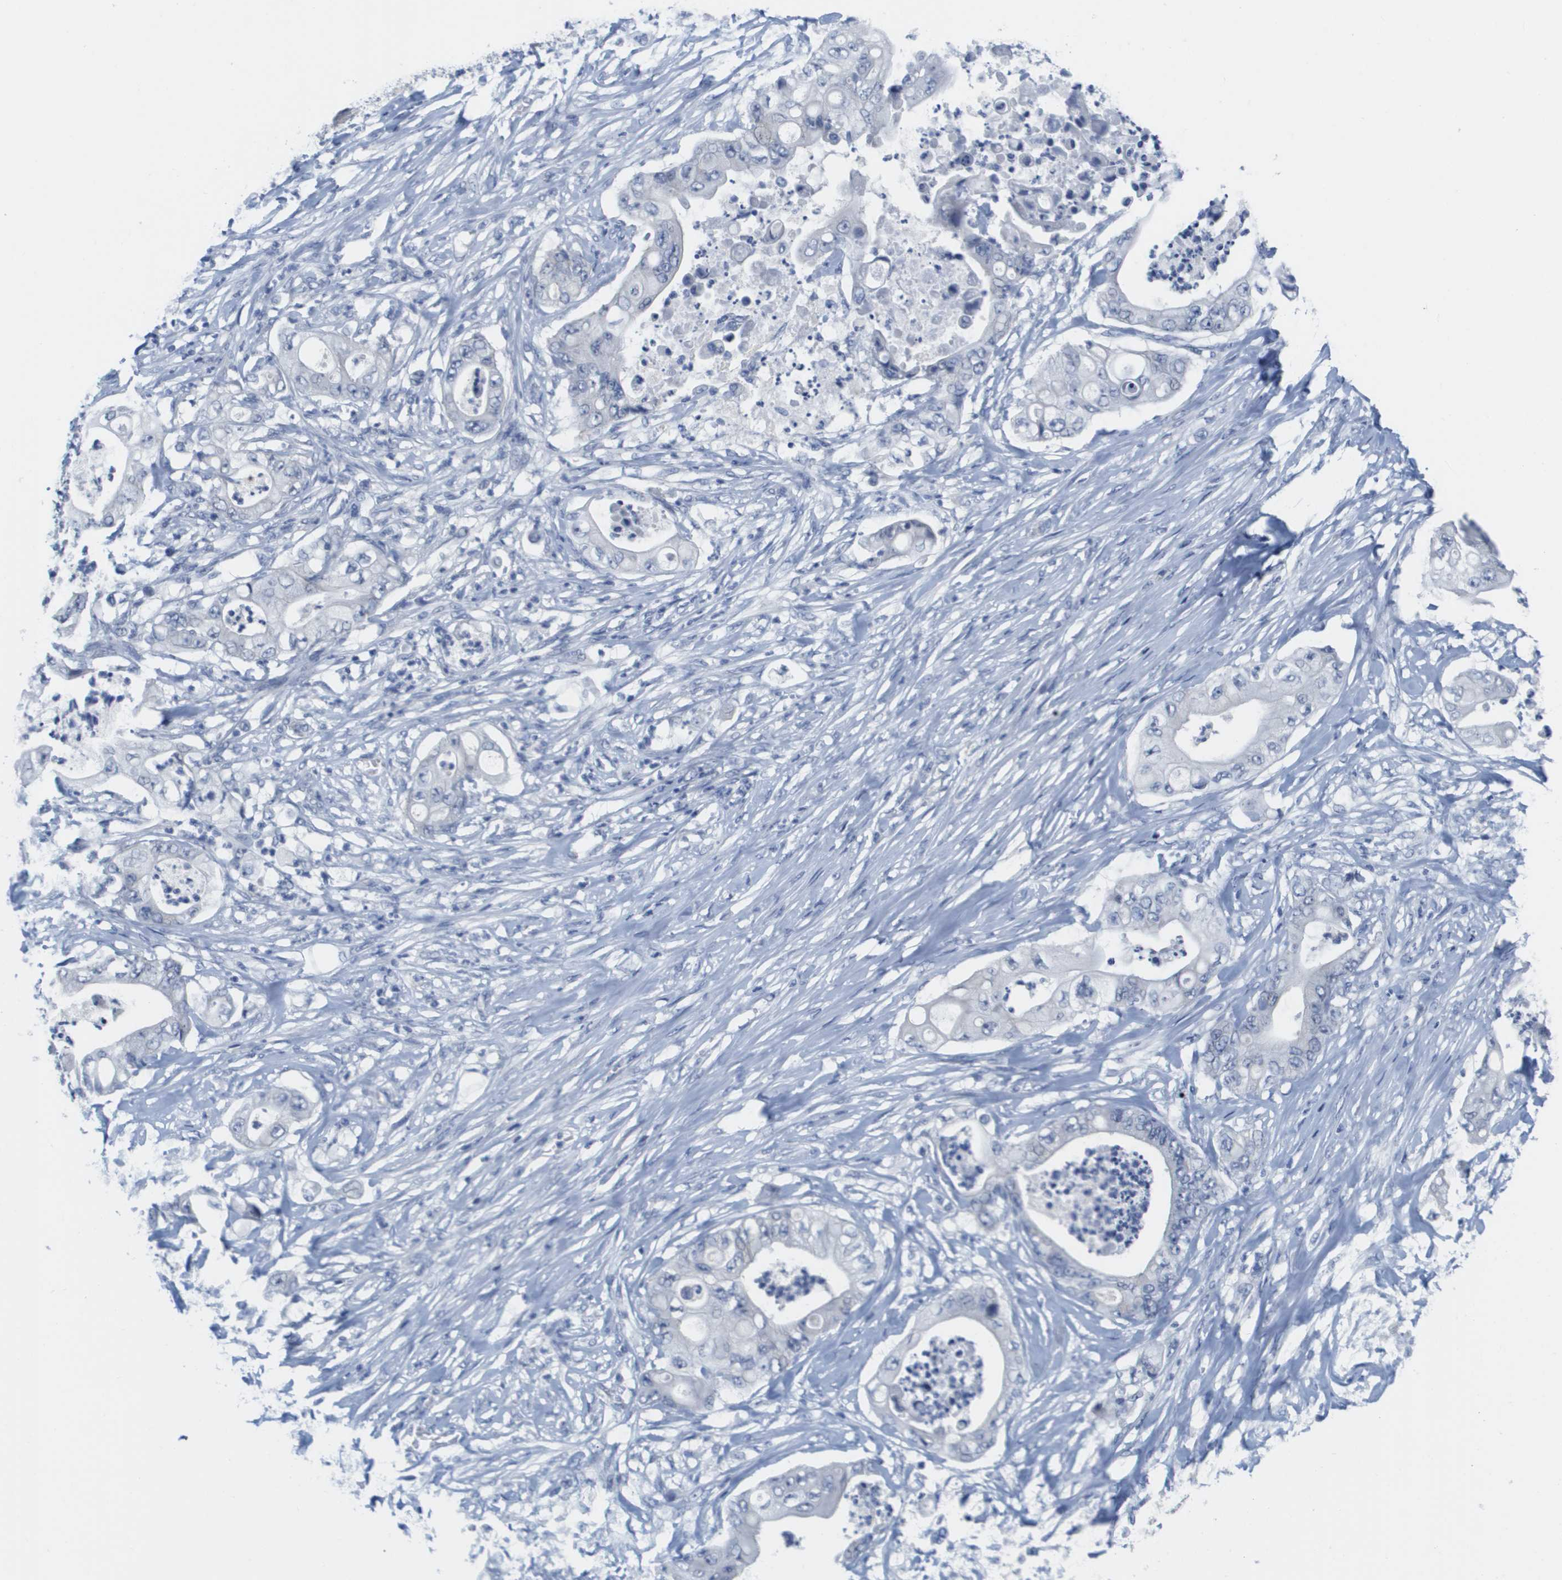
{"staining": {"intensity": "negative", "quantity": "none", "location": "none"}, "tissue": "stomach cancer", "cell_type": "Tumor cells", "image_type": "cancer", "snomed": [{"axis": "morphology", "description": "Adenocarcinoma, NOS"}, {"axis": "topography", "description": "Stomach"}], "caption": "This is an immunohistochemistry micrograph of human stomach cancer. There is no positivity in tumor cells.", "gene": "PDE4A", "patient": {"sex": "female", "age": 73}}